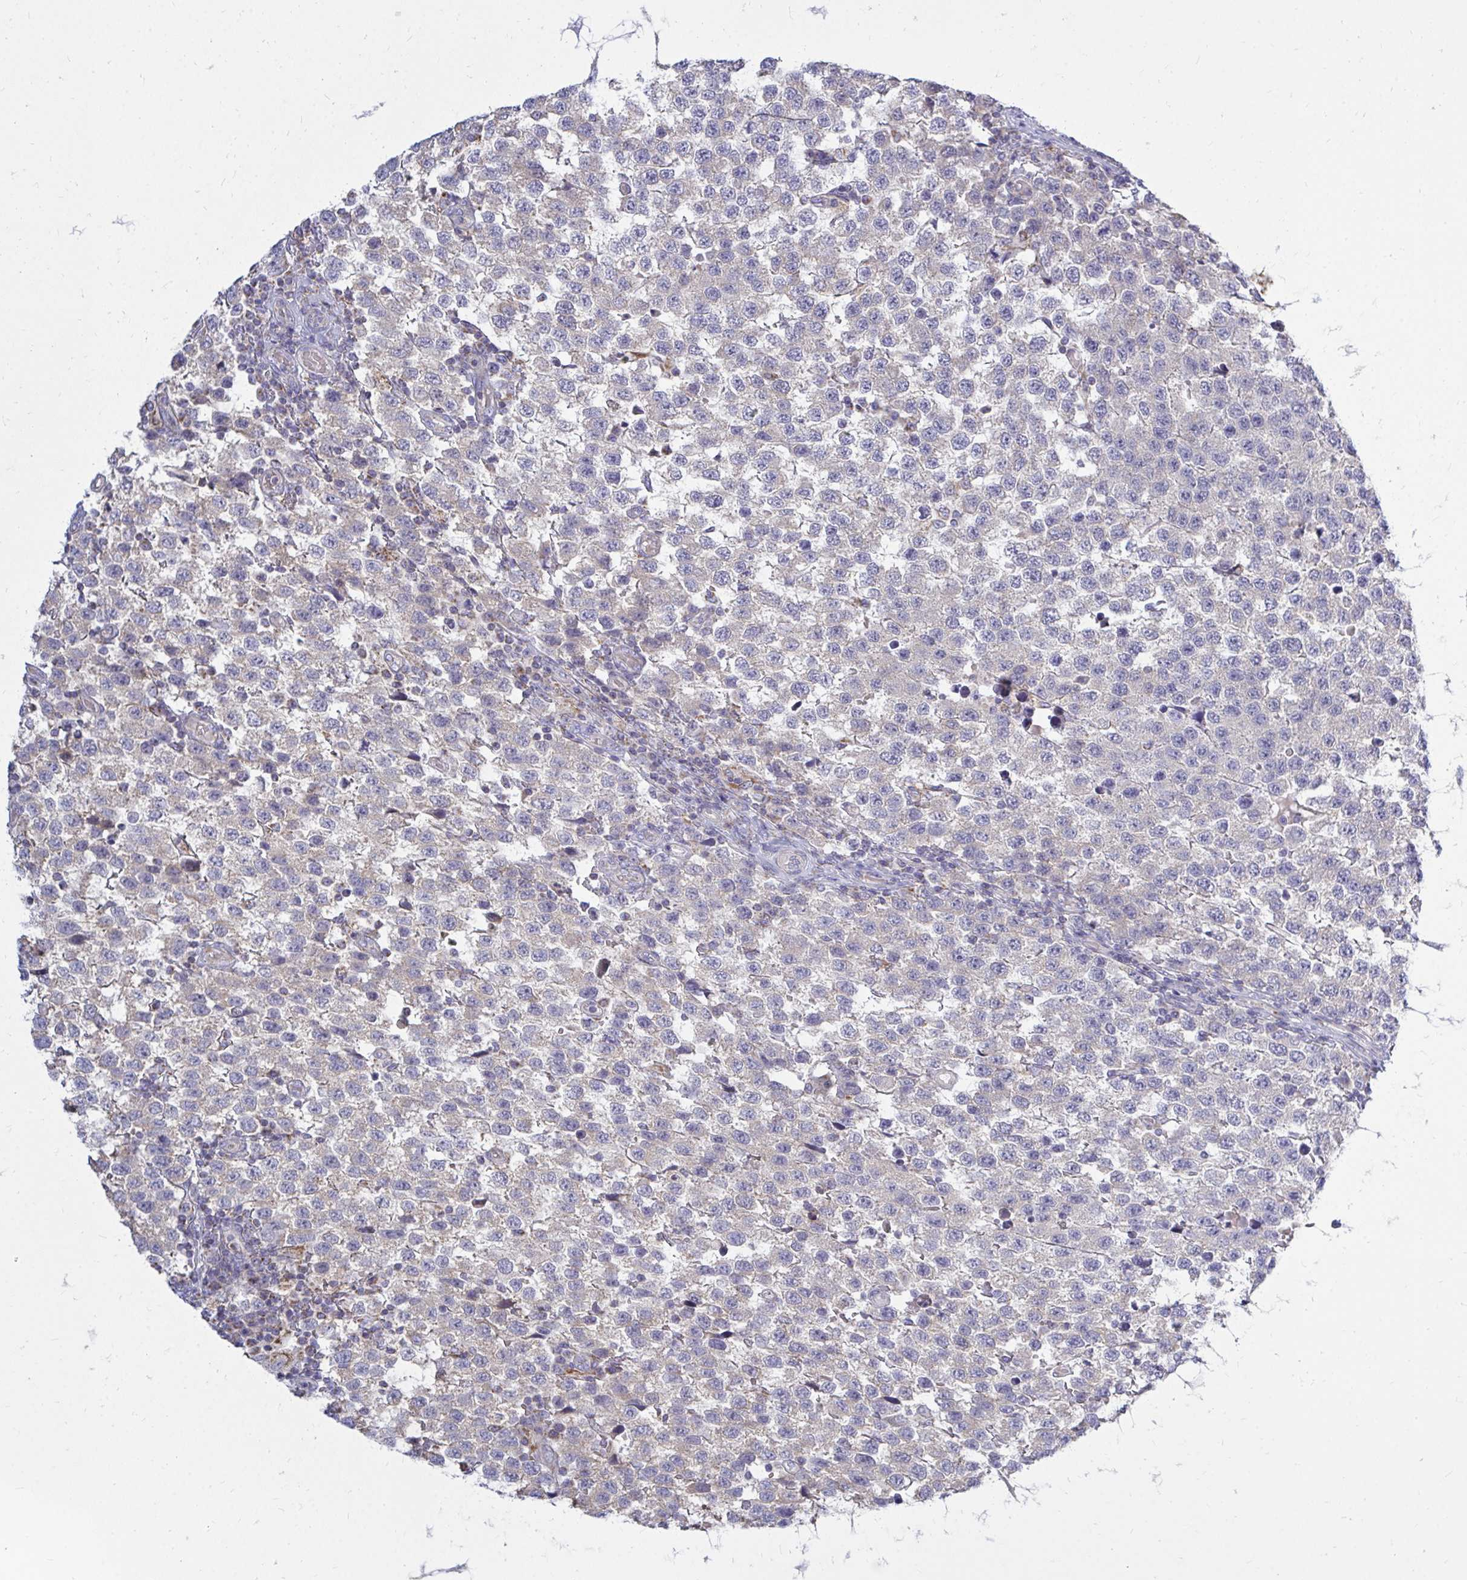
{"staining": {"intensity": "negative", "quantity": "none", "location": "none"}, "tissue": "testis cancer", "cell_type": "Tumor cells", "image_type": "cancer", "snomed": [{"axis": "morphology", "description": "Seminoma, NOS"}, {"axis": "topography", "description": "Testis"}], "caption": "A photomicrograph of human testis seminoma is negative for staining in tumor cells.", "gene": "OR10R2", "patient": {"sex": "male", "age": 34}}